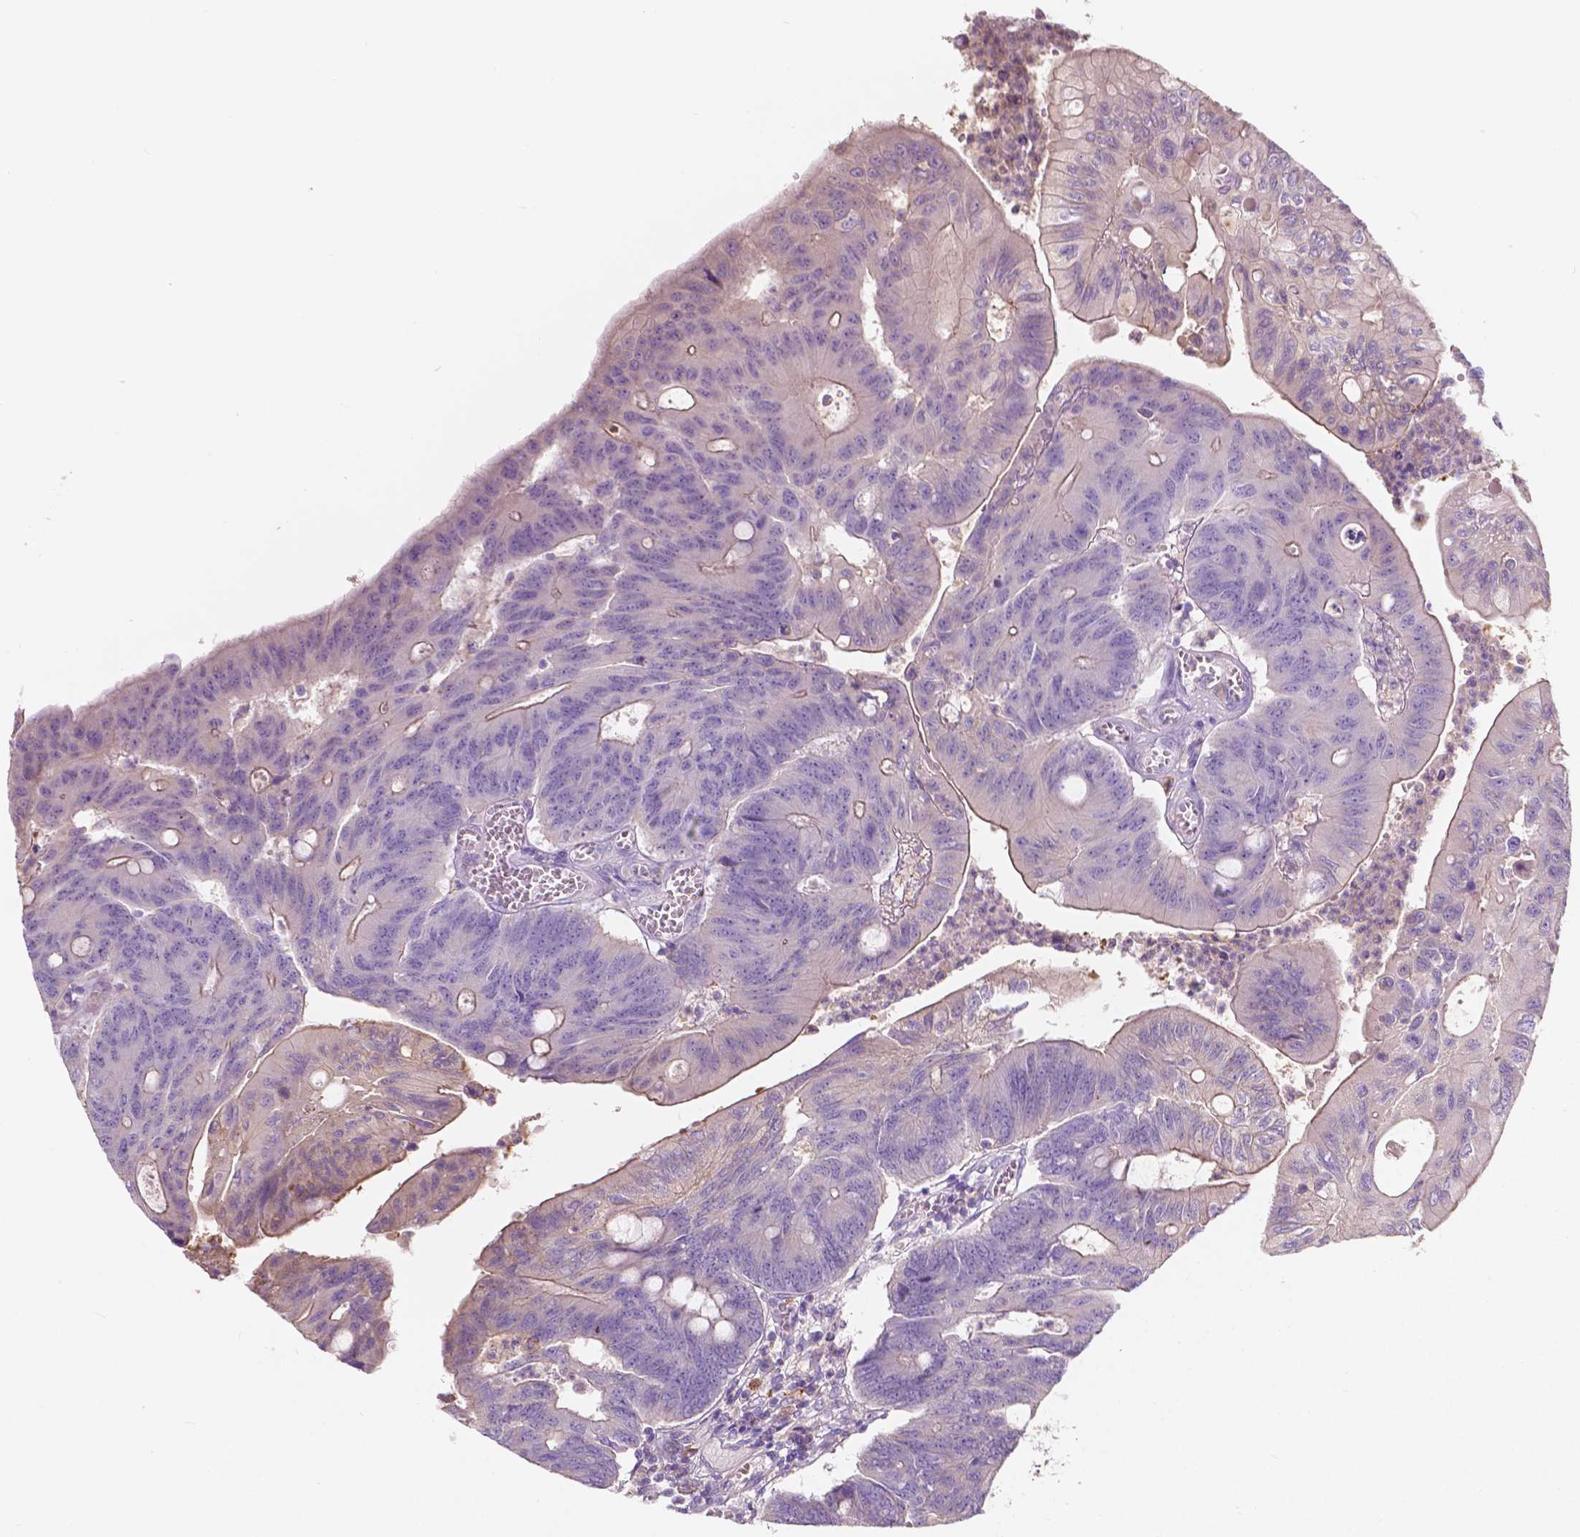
{"staining": {"intensity": "weak", "quantity": "<25%", "location": "cytoplasmic/membranous"}, "tissue": "colorectal cancer", "cell_type": "Tumor cells", "image_type": "cancer", "snomed": [{"axis": "morphology", "description": "Adenocarcinoma, NOS"}, {"axis": "topography", "description": "Colon"}], "caption": "Immunohistochemistry (IHC) histopathology image of human colorectal adenocarcinoma stained for a protein (brown), which demonstrates no staining in tumor cells.", "gene": "SEMA4A", "patient": {"sex": "male", "age": 65}}